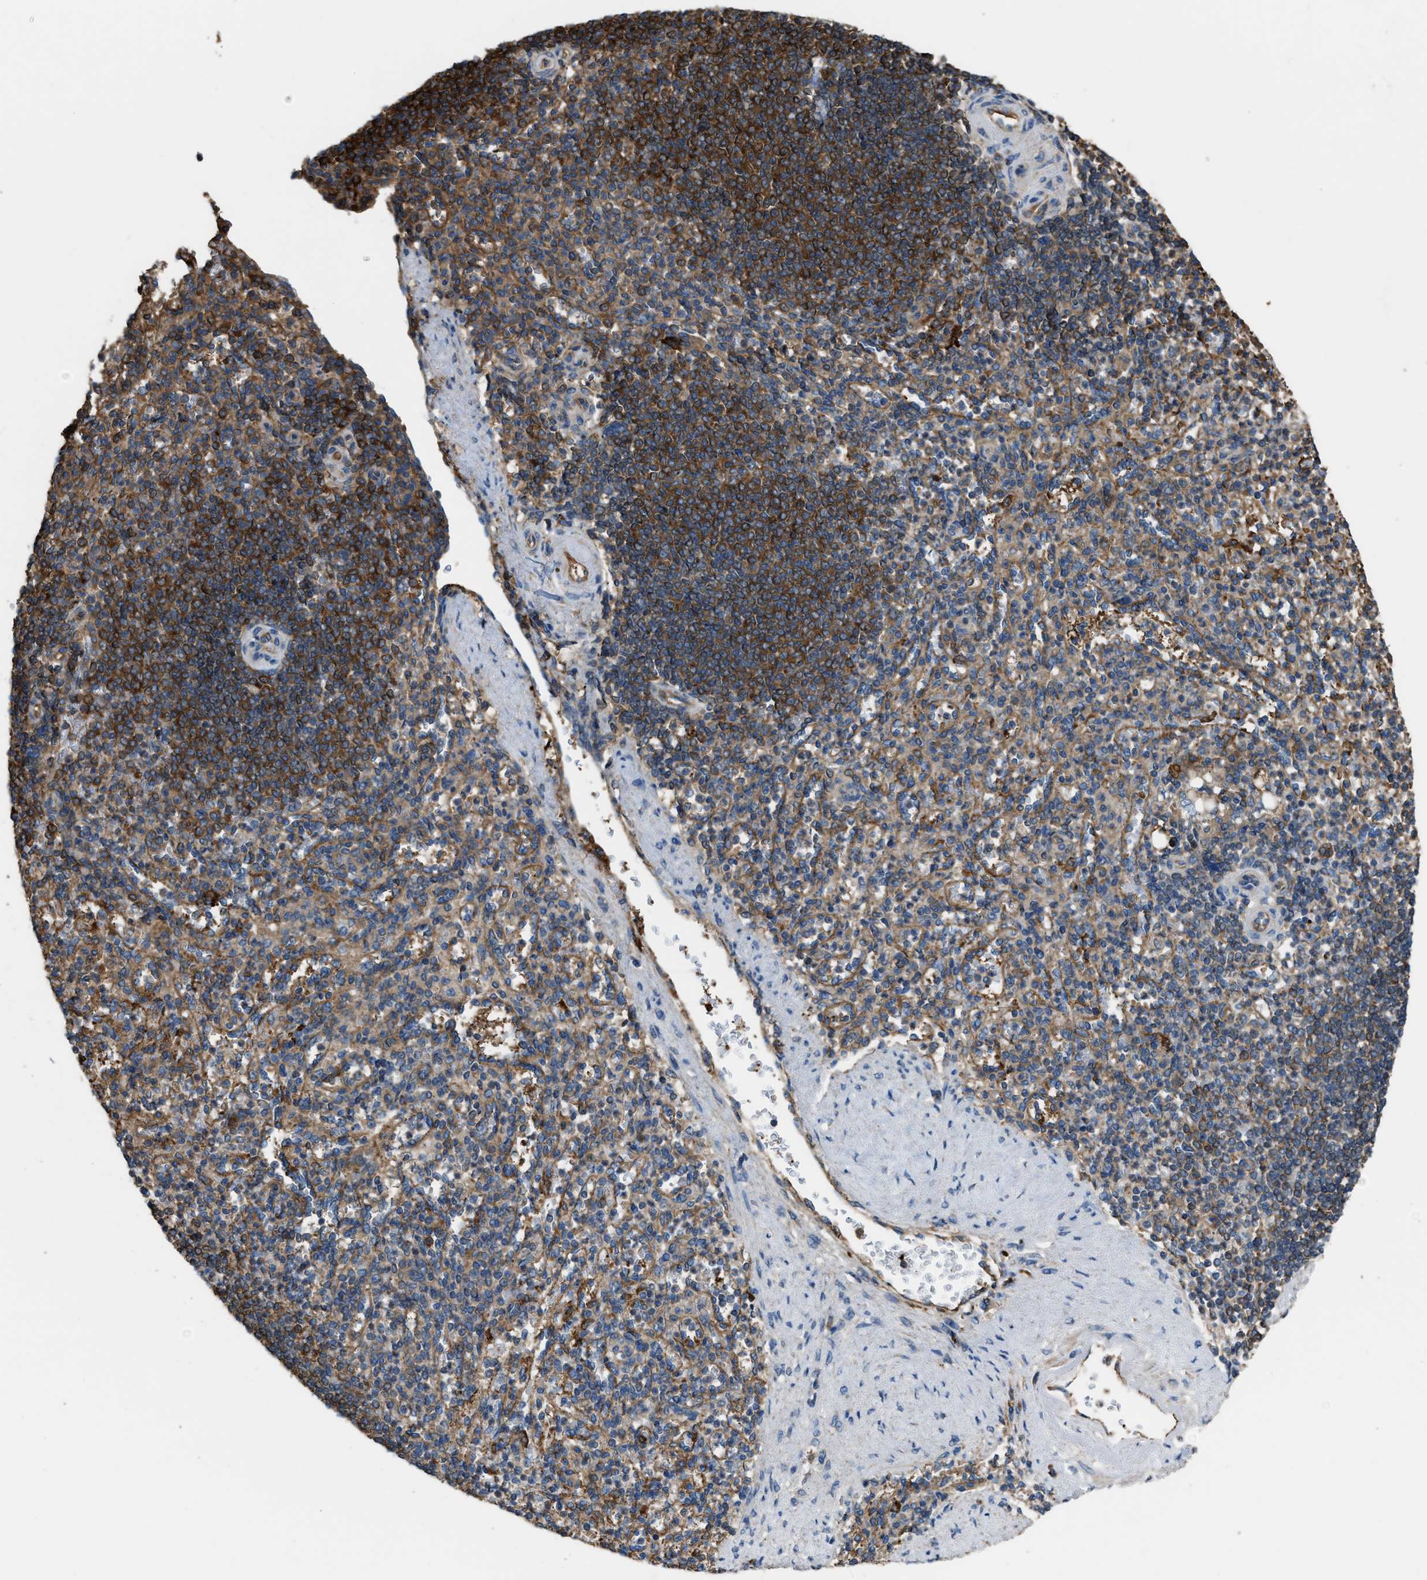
{"staining": {"intensity": "moderate", "quantity": ">75%", "location": "cytoplasmic/membranous"}, "tissue": "spleen", "cell_type": "Cells in red pulp", "image_type": "normal", "snomed": [{"axis": "morphology", "description": "Normal tissue, NOS"}, {"axis": "topography", "description": "Spleen"}], "caption": "Moderate cytoplasmic/membranous protein expression is present in about >75% of cells in red pulp in spleen. (DAB (3,3'-diaminobenzidine) IHC, brown staining for protein, blue staining for nuclei).", "gene": "ATIC", "patient": {"sex": "female", "age": 74}}